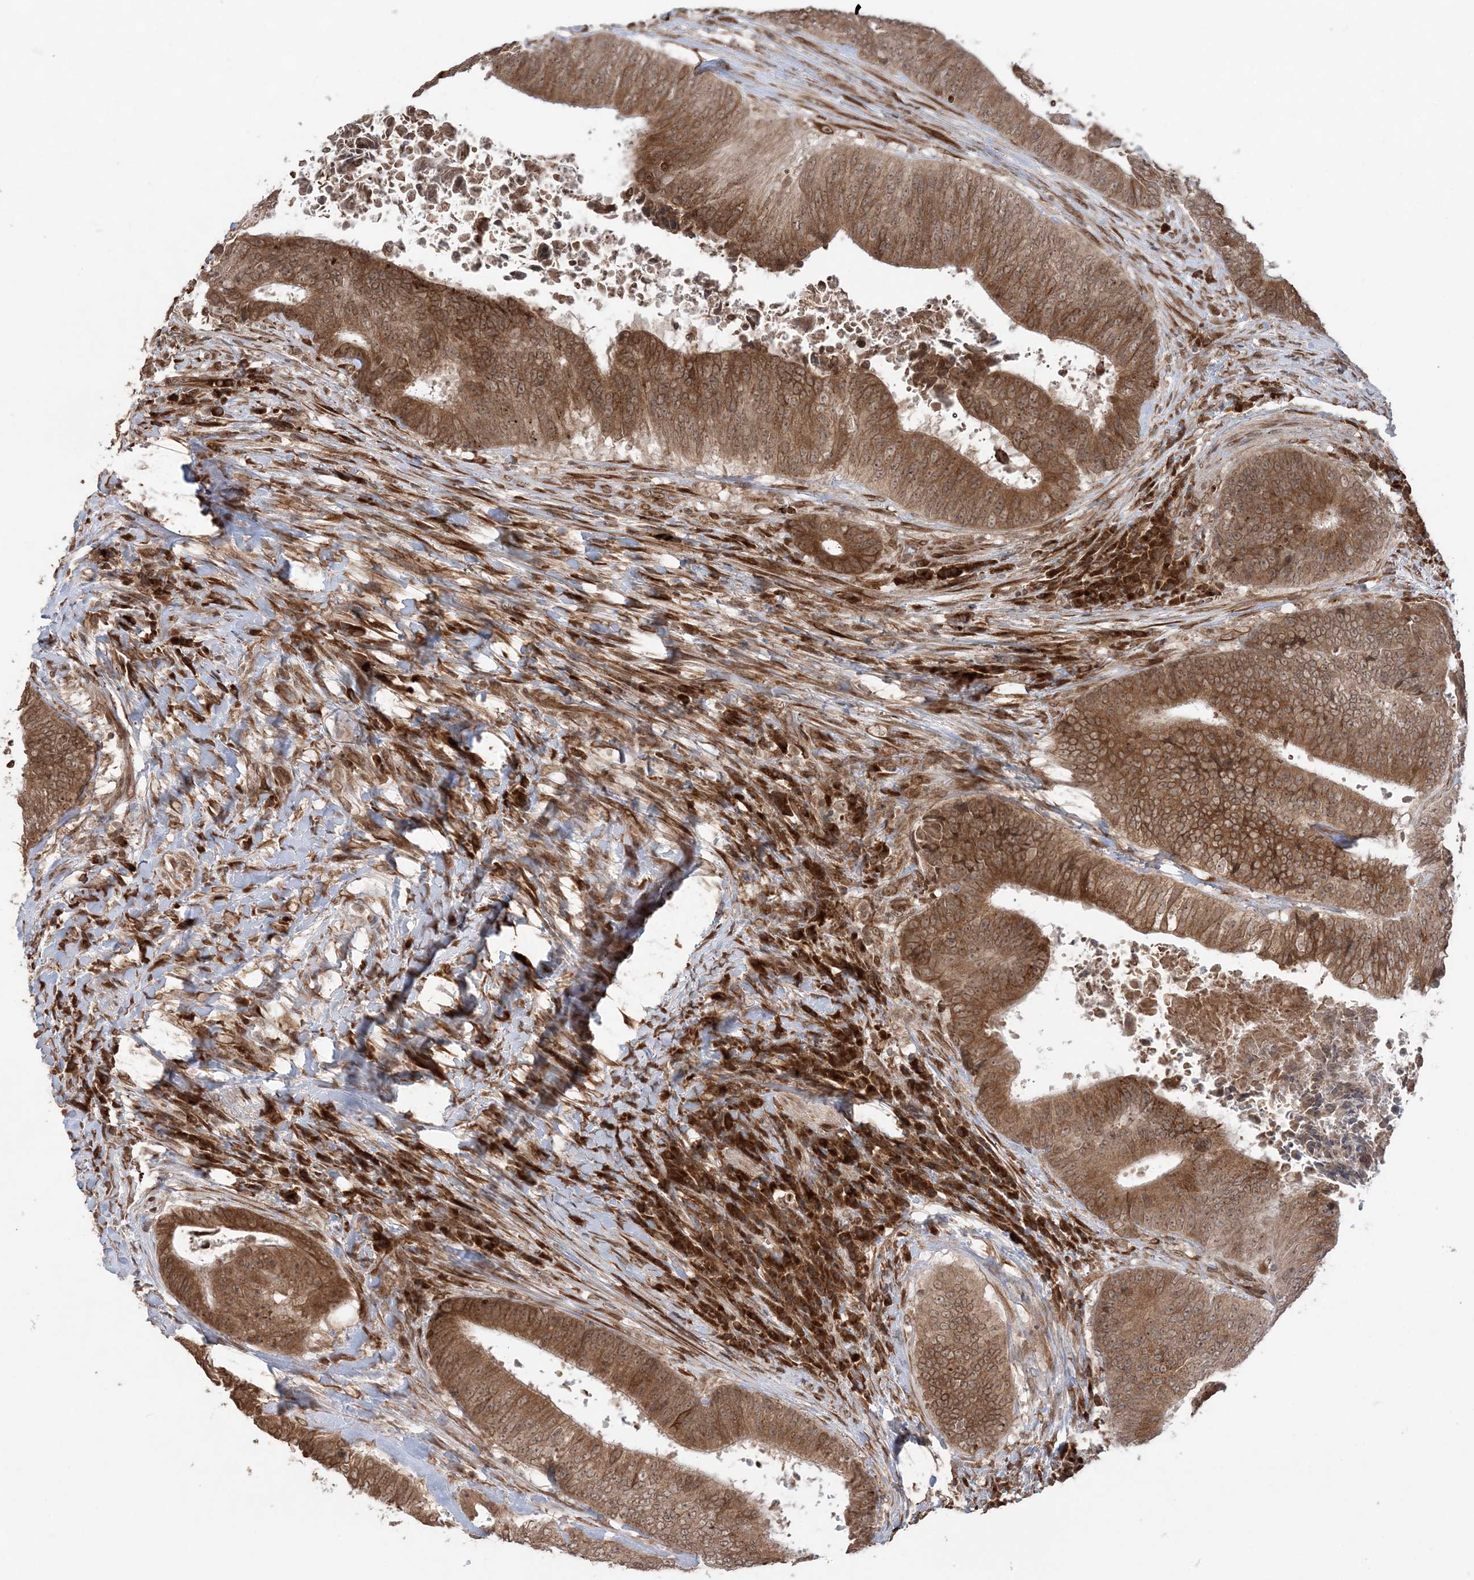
{"staining": {"intensity": "strong", "quantity": ">75%", "location": "cytoplasmic/membranous,nuclear"}, "tissue": "colorectal cancer", "cell_type": "Tumor cells", "image_type": "cancer", "snomed": [{"axis": "morphology", "description": "Adenocarcinoma, NOS"}, {"axis": "topography", "description": "Rectum"}], "caption": "Human colorectal adenocarcinoma stained for a protein (brown) exhibits strong cytoplasmic/membranous and nuclear positive staining in approximately >75% of tumor cells.", "gene": "TMED10", "patient": {"sex": "male", "age": 72}}